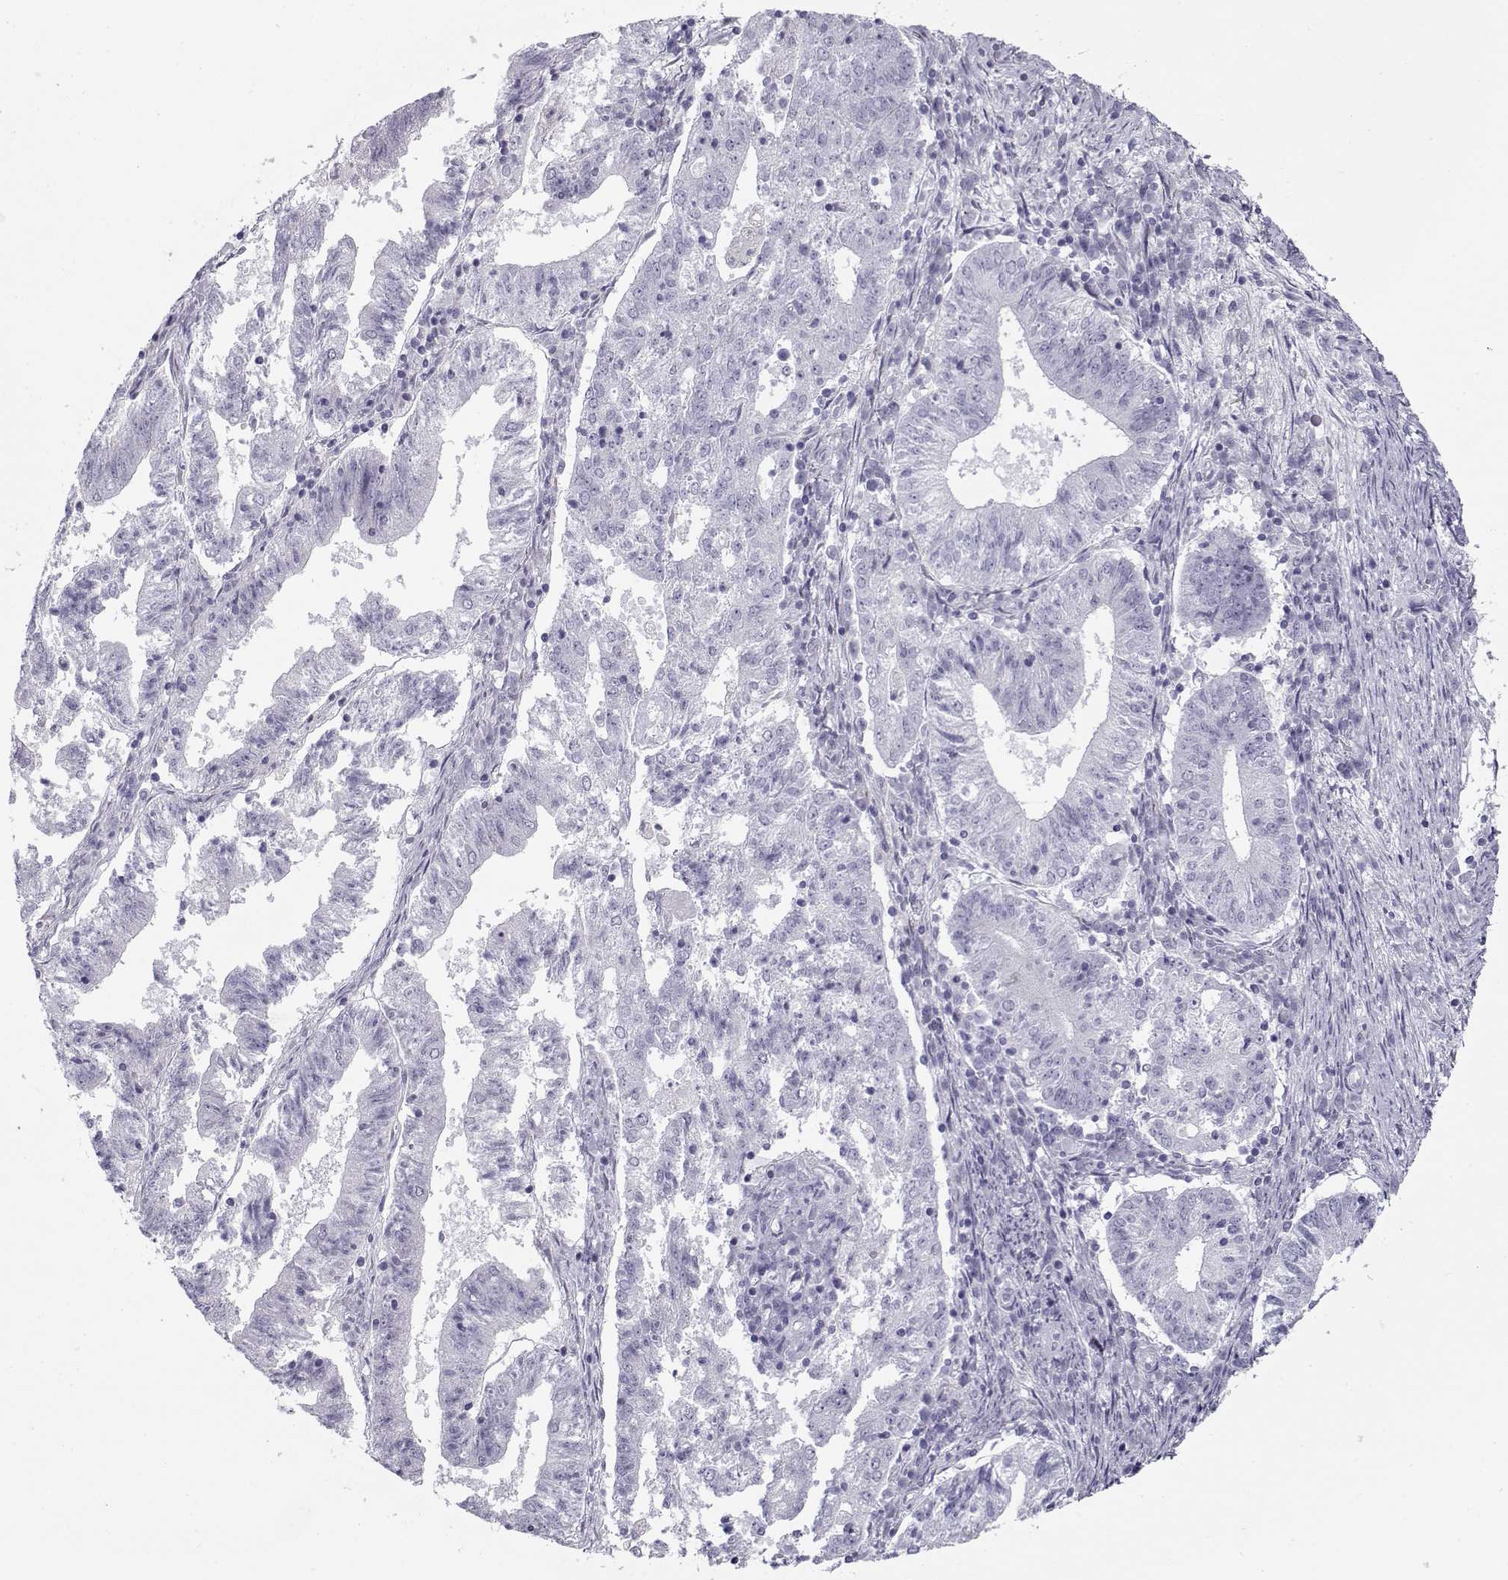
{"staining": {"intensity": "negative", "quantity": "none", "location": "none"}, "tissue": "endometrial cancer", "cell_type": "Tumor cells", "image_type": "cancer", "snomed": [{"axis": "morphology", "description": "Adenocarcinoma, NOS"}, {"axis": "topography", "description": "Endometrium"}], "caption": "Immunohistochemistry of human endometrial cancer displays no positivity in tumor cells.", "gene": "GAGE2A", "patient": {"sex": "female", "age": 82}}